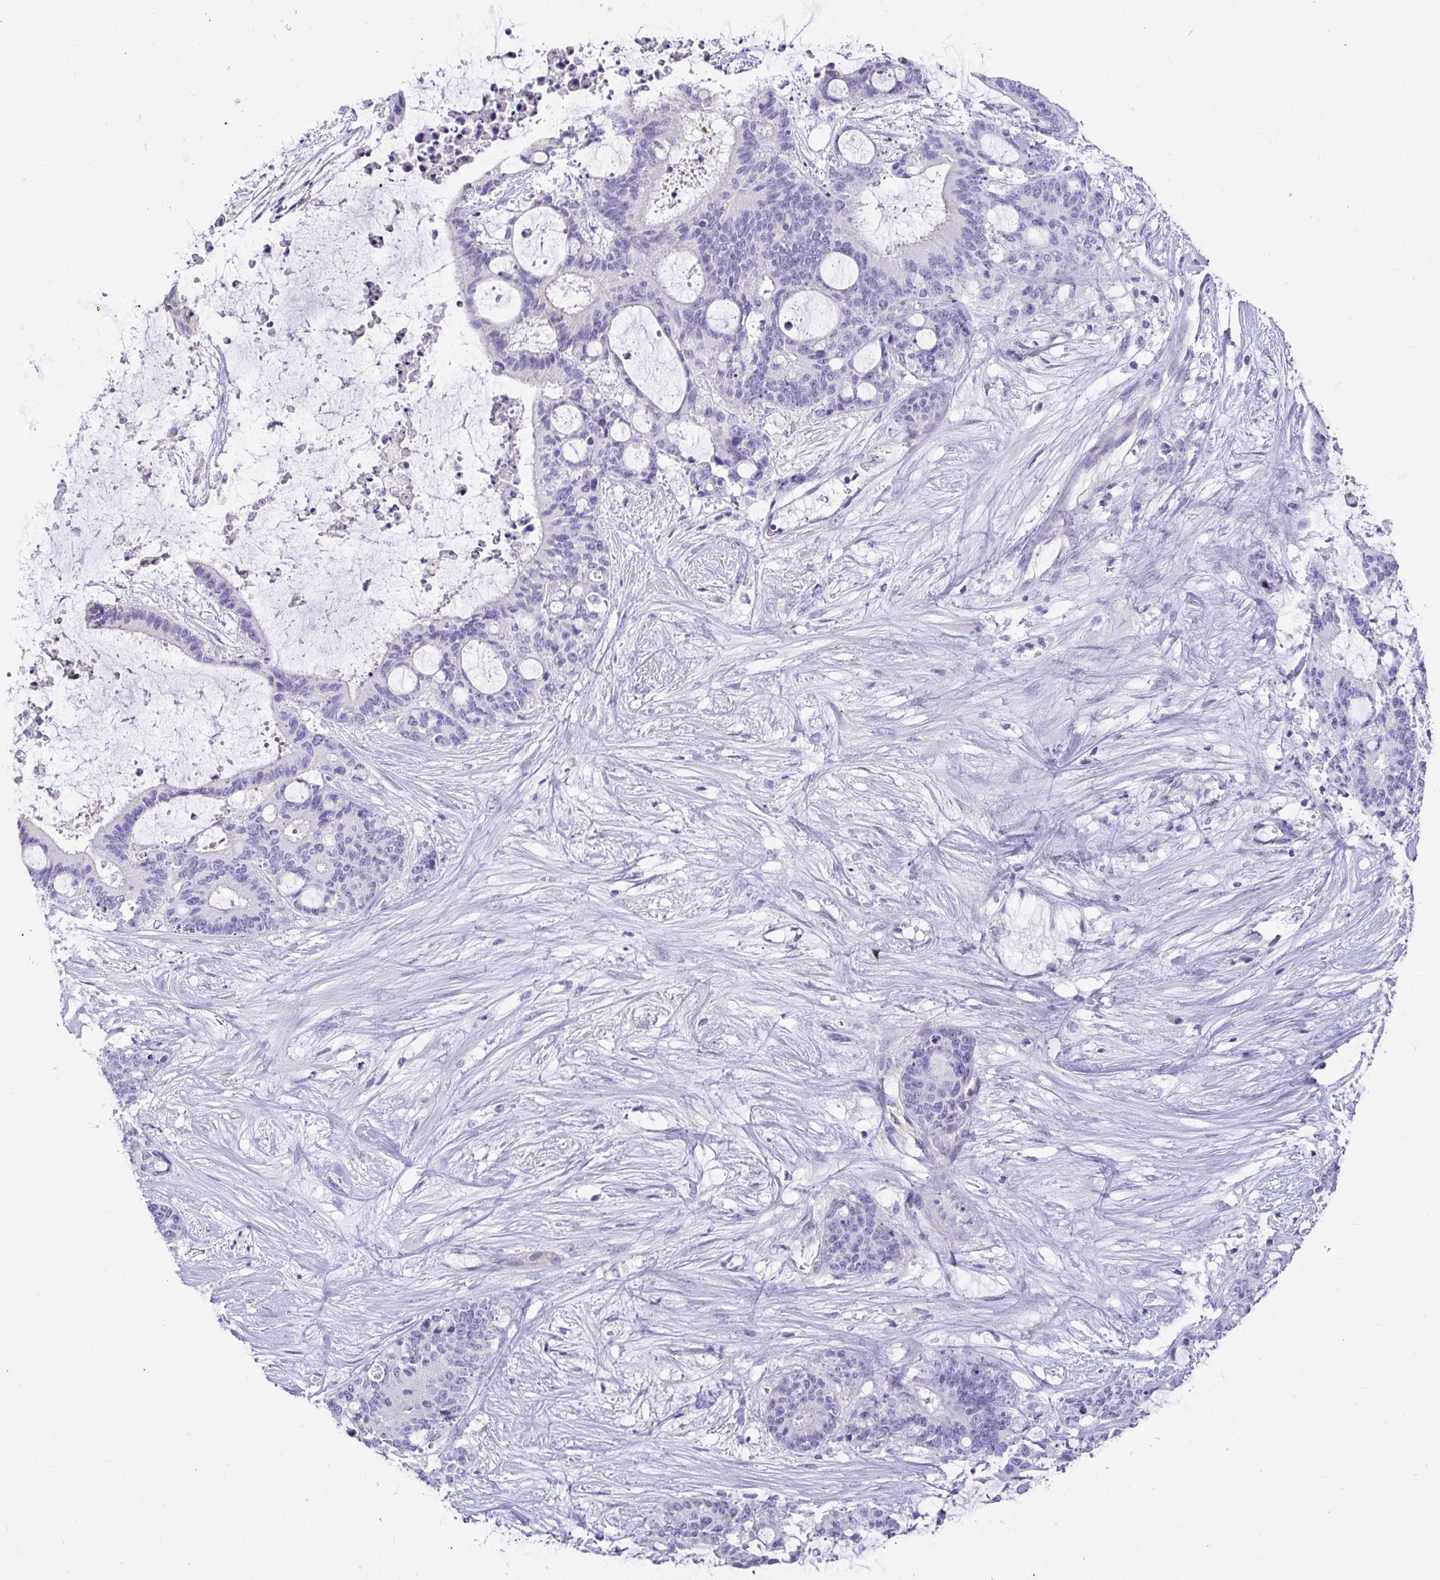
{"staining": {"intensity": "negative", "quantity": "none", "location": "none"}, "tissue": "liver cancer", "cell_type": "Tumor cells", "image_type": "cancer", "snomed": [{"axis": "morphology", "description": "Normal tissue, NOS"}, {"axis": "morphology", "description": "Cholangiocarcinoma"}, {"axis": "topography", "description": "Liver"}, {"axis": "topography", "description": "Peripheral nerve tissue"}], "caption": "A high-resolution histopathology image shows immunohistochemistry staining of liver cholangiocarcinoma, which reveals no significant expression in tumor cells.", "gene": "CDO1", "patient": {"sex": "female", "age": 73}}